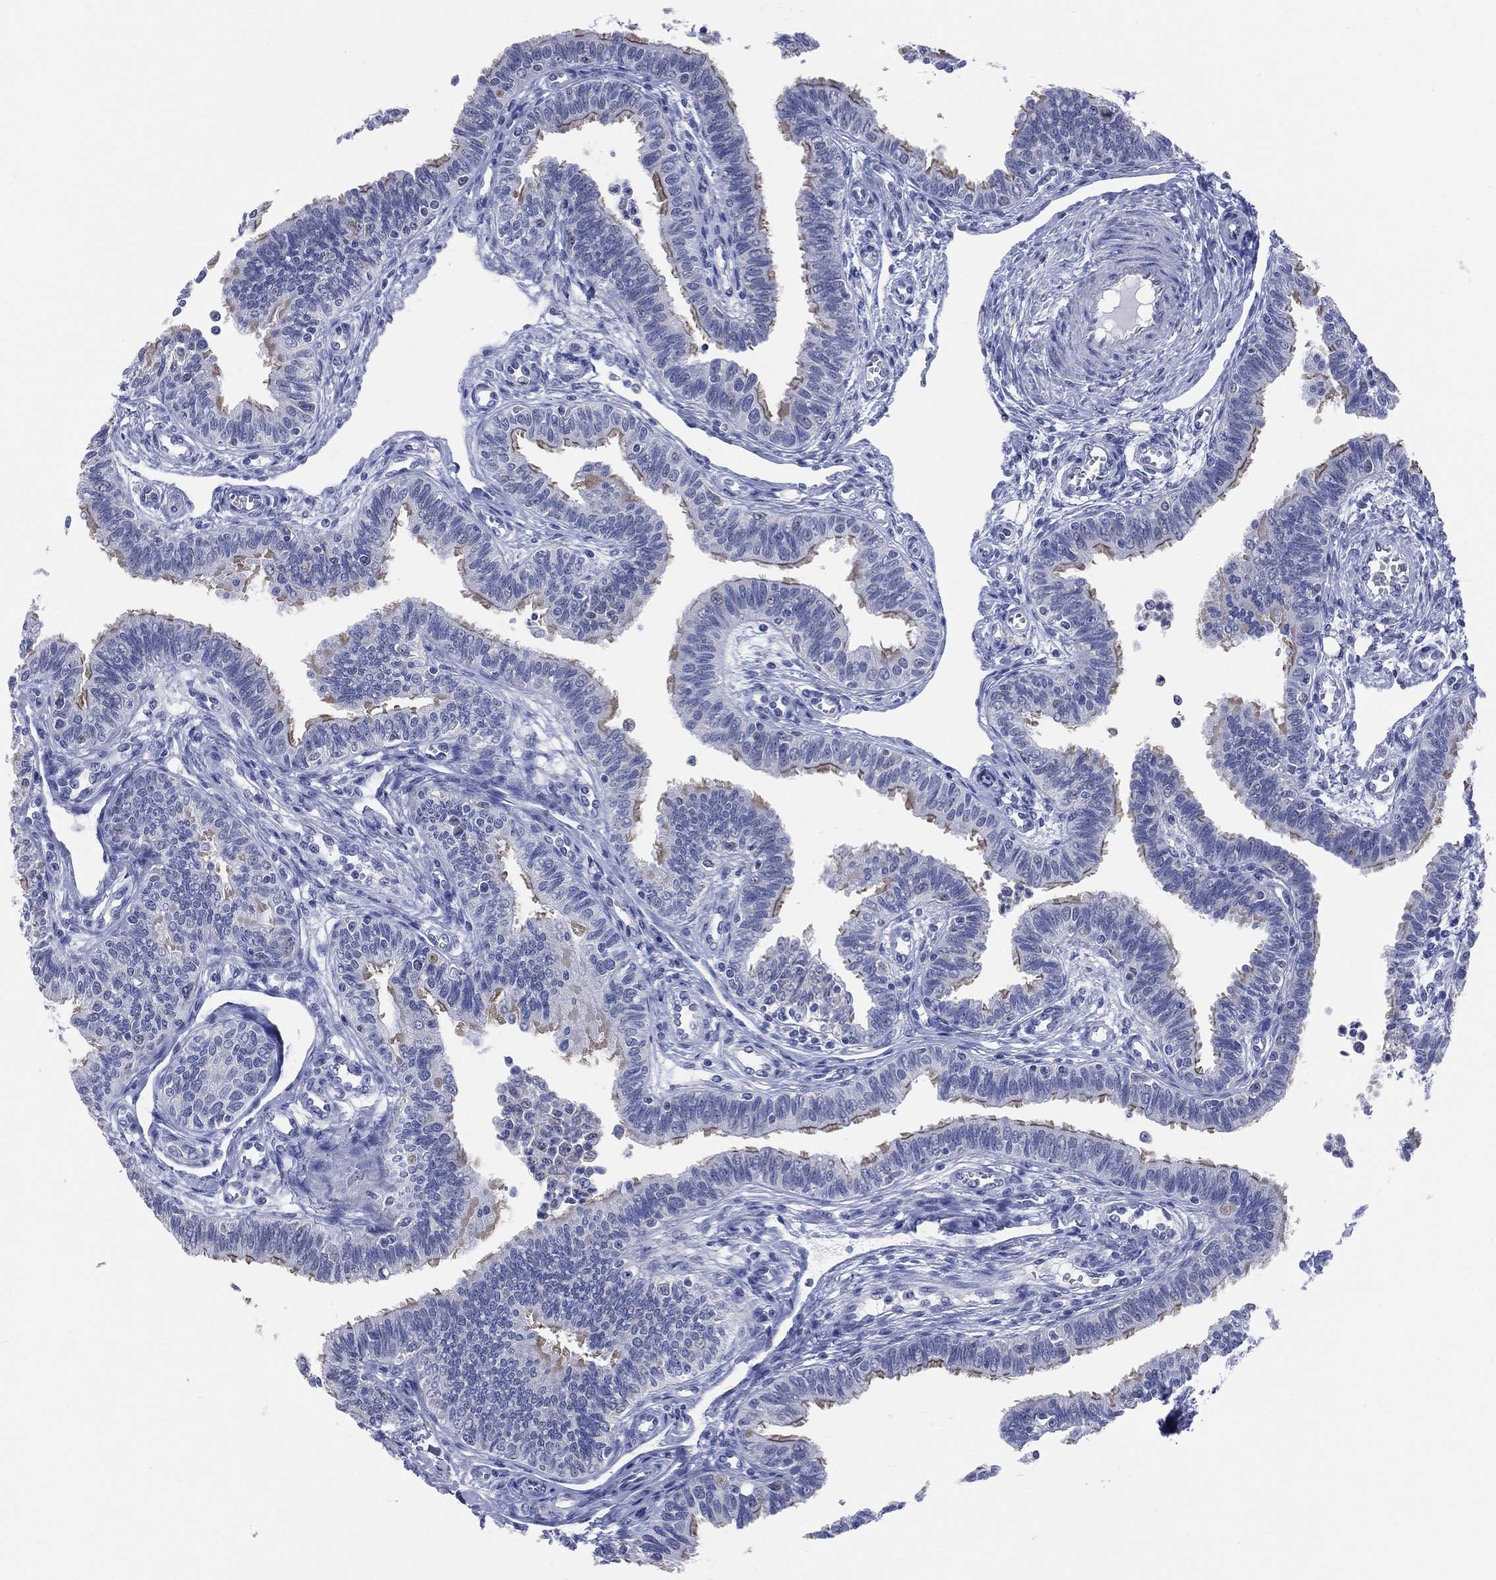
{"staining": {"intensity": "moderate", "quantity": "<25%", "location": "cytoplasmic/membranous"}, "tissue": "fallopian tube", "cell_type": "Glandular cells", "image_type": "normal", "snomed": [{"axis": "morphology", "description": "Normal tissue, NOS"}, {"axis": "topography", "description": "Fallopian tube"}], "caption": "Moderate cytoplasmic/membranous positivity is identified in approximately <25% of glandular cells in benign fallopian tube.", "gene": "AKAP3", "patient": {"sex": "female", "age": 36}}